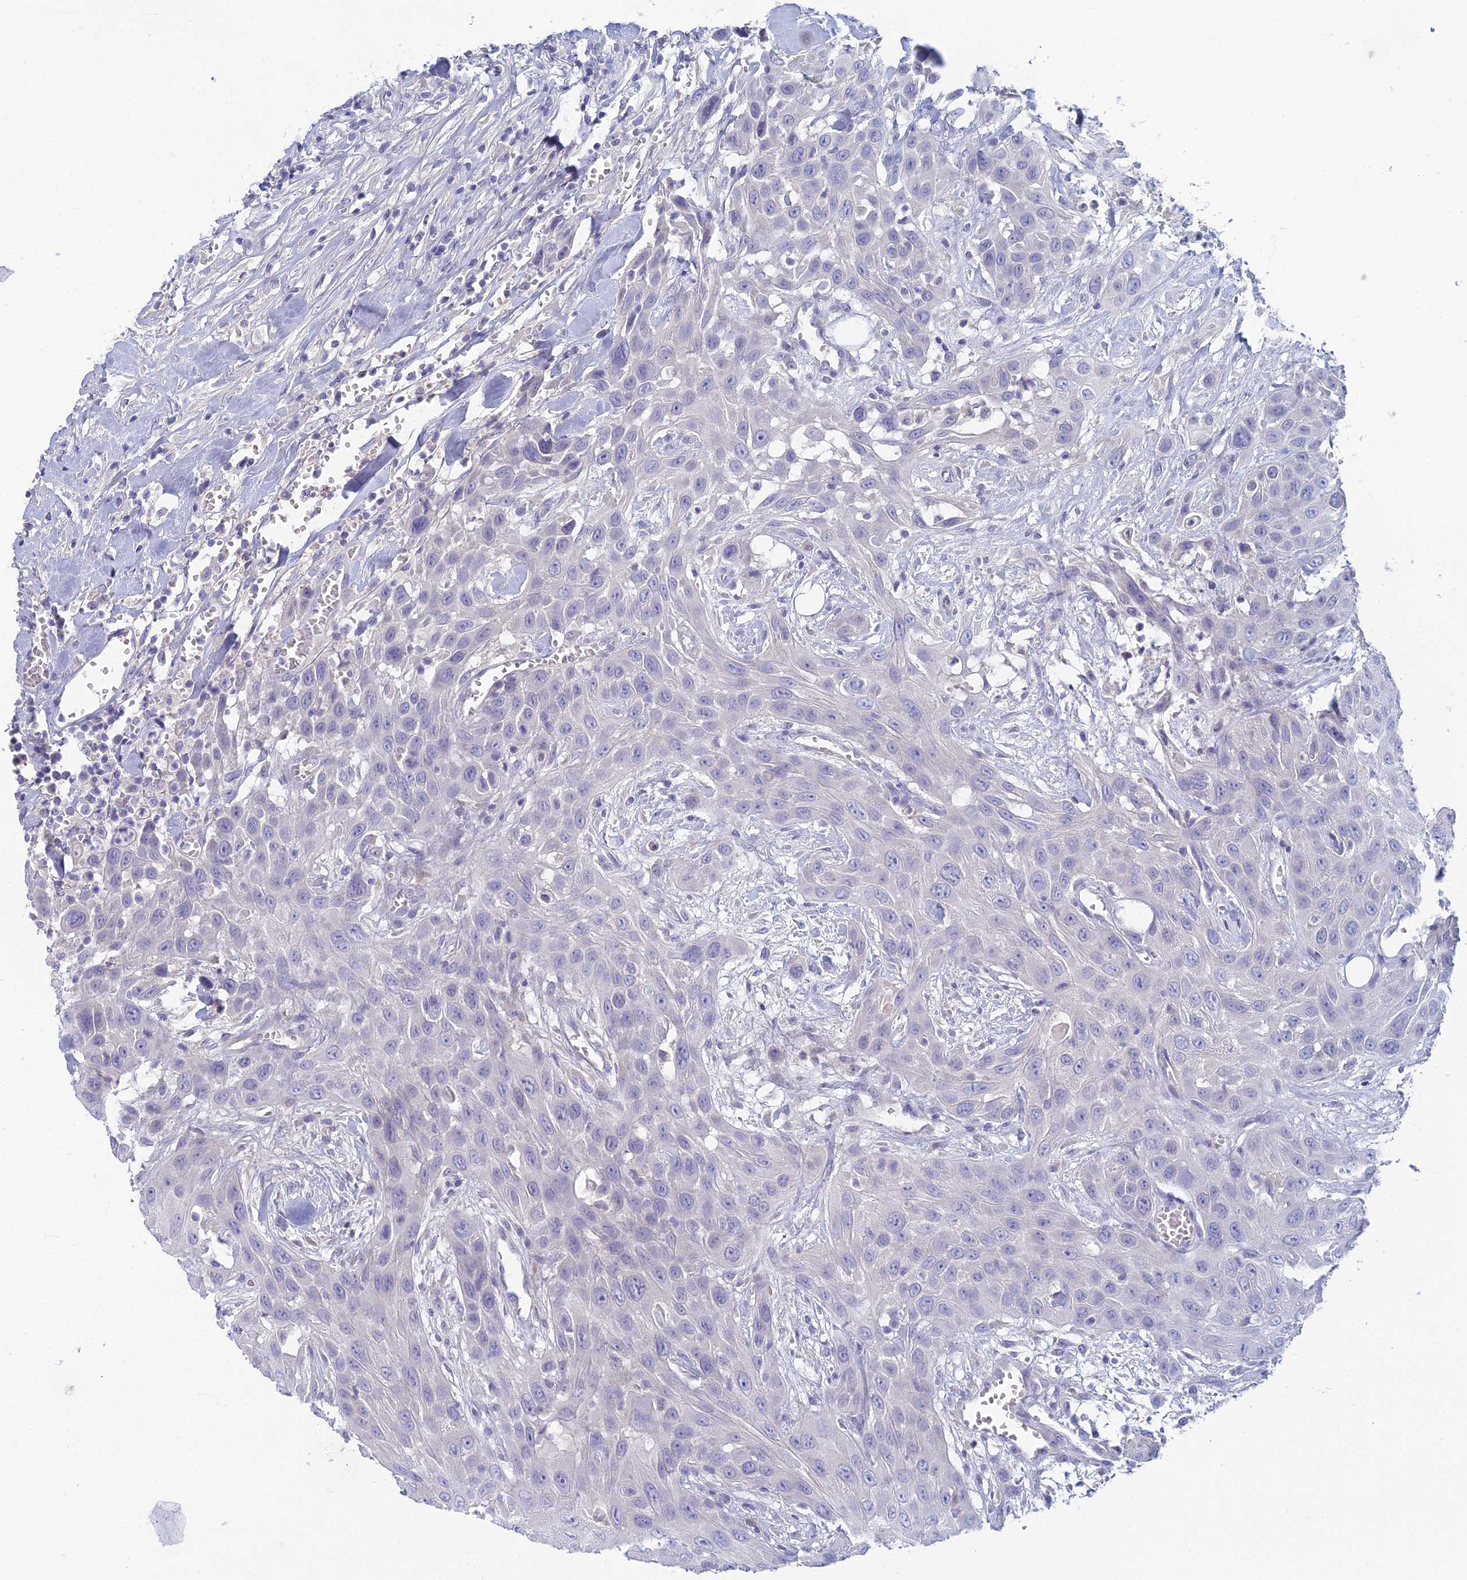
{"staining": {"intensity": "negative", "quantity": "none", "location": "none"}, "tissue": "head and neck cancer", "cell_type": "Tumor cells", "image_type": "cancer", "snomed": [{"axis": "morphology", "description": "Squamous cell carcinoma, NOS"}, {"axis": "topography", "description": "Head-Neck"}], "caption": "Tumor cells are negative for protein expression in human head and neck cancer.", "gene": "SLC25A41", "patient": {"sex": "male", "age": 81}}